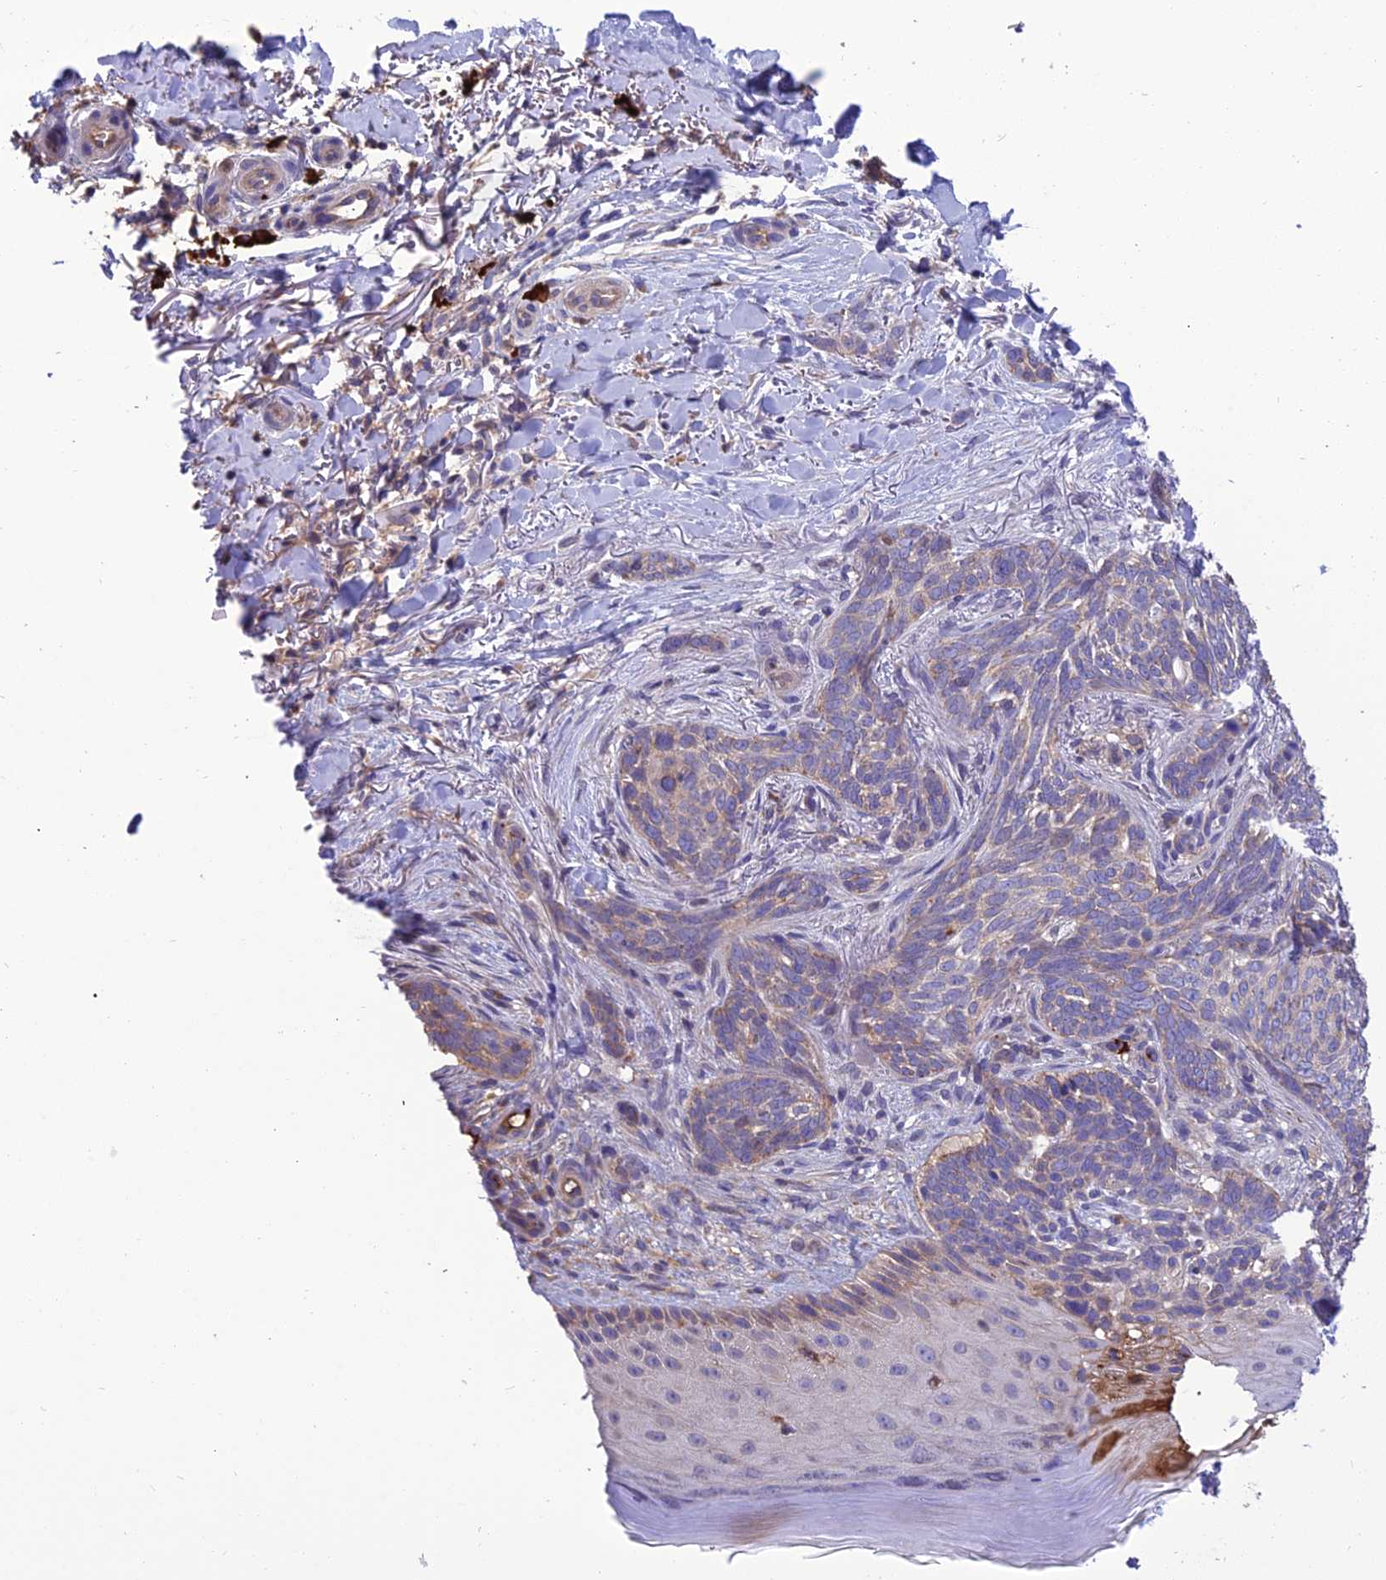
{"staining": {"intensity": "weak", "quantity": "25%-75%", "location": "cytoplasmic/membranous"}, "tissue": "skin cancer", "cell_type": "Tumor cells", "image_type": "cancer", "snomed": [{"axis": "morphology", "description": "Normal tissue, NOS"}, {"axis": "morphology", "description": "Basal cell carcinoma"}, {"axis": "topography", "description": "Skin"}], "caption": "This is a histology image of immunohistochemistry staining of skin basal cell carcinoma, which shows weak positivity in the cytoplasmic/membranous of tumor cells.", "gene": "MIOS", "patient": {"sex": "female", "age": 67}}